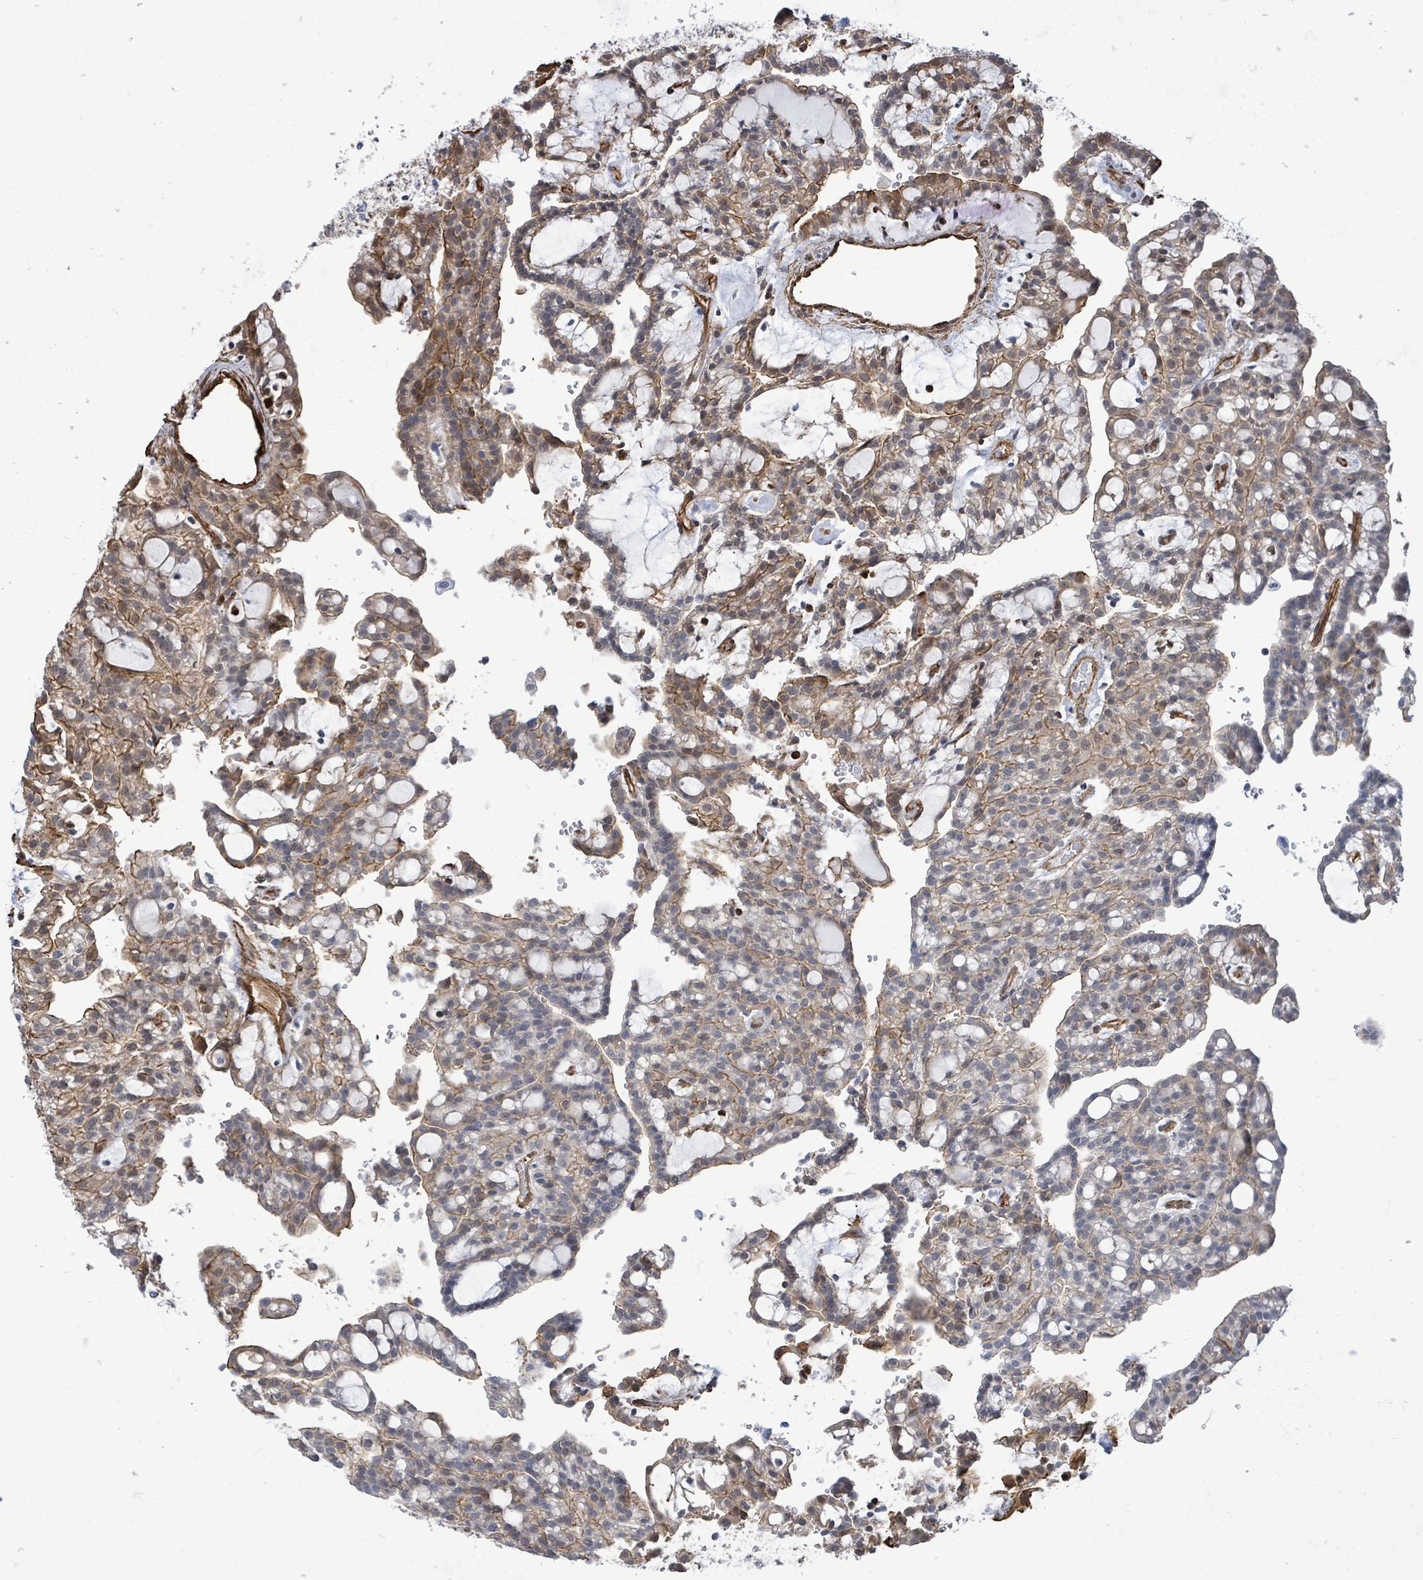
{"staining": {"intensity": "moderate", "quantity": "25%-75%", "location": "cytoplasmic/membranous"}, "tissue": "renal cancer", "cell_type": "Tumor cells", "image_type": "cancer", "snomed": [{"axis": "morphology", "description": "Adenocarcinoma, NOS"}, {"axis": "topography", "description": "Kidney"}], "caption": "Renal cancer (adenocarcinoma) was stained to show a protein in brown. There is medium levels of moderate cytoplasmic/membranous expression in approximately 25%-75% of tumor cells.", "gene": "PRKRIP1", "patient": {"sex": "male", "age": 63}}